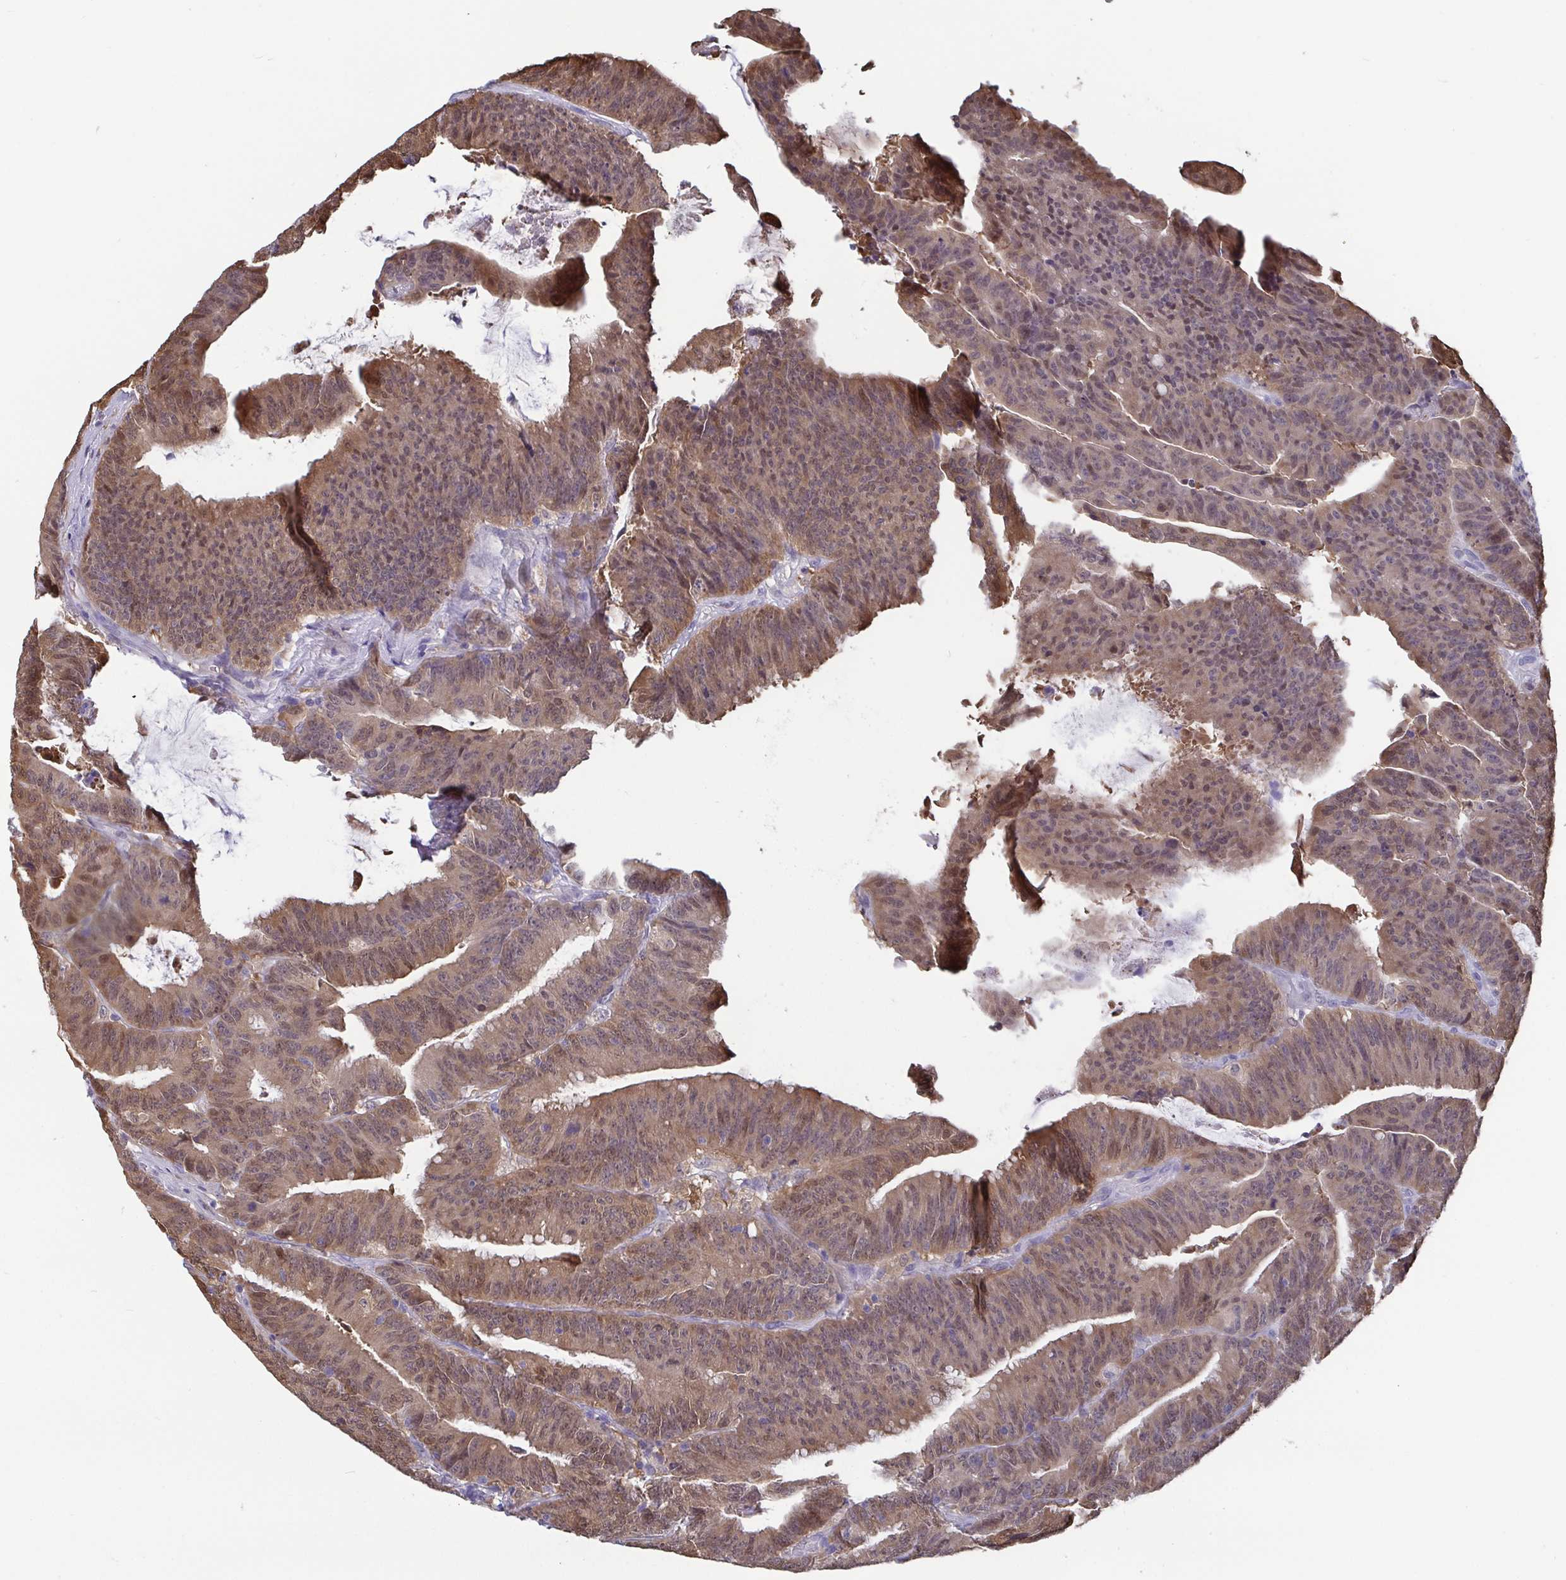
{"staining": {"intensity": "moderate", "quantity": "25%-75%", "location": "cytoplasmic/membranous,nuclear"}, "tissue": "colorectal cancer", "cell_type": "Tumor cells", "image_type": "cancer", "snomed": [{"axis": "morphology", "description": "Adenocarcinoma, NOS"}, {"axis": "topography", "description": "Colon"}], "caption": "Immunohistochemical staining of human adenocarcinoma (colorectal) reveals medium levels of moderate cytoplasmic/membranous and nuclear positivity in about 25%-75% of tumor cells. (Brightfield microscopy of DAB IHC at high magnification).", "gene": "IDH1", "patient": {"sex": "female", "age": 78}}